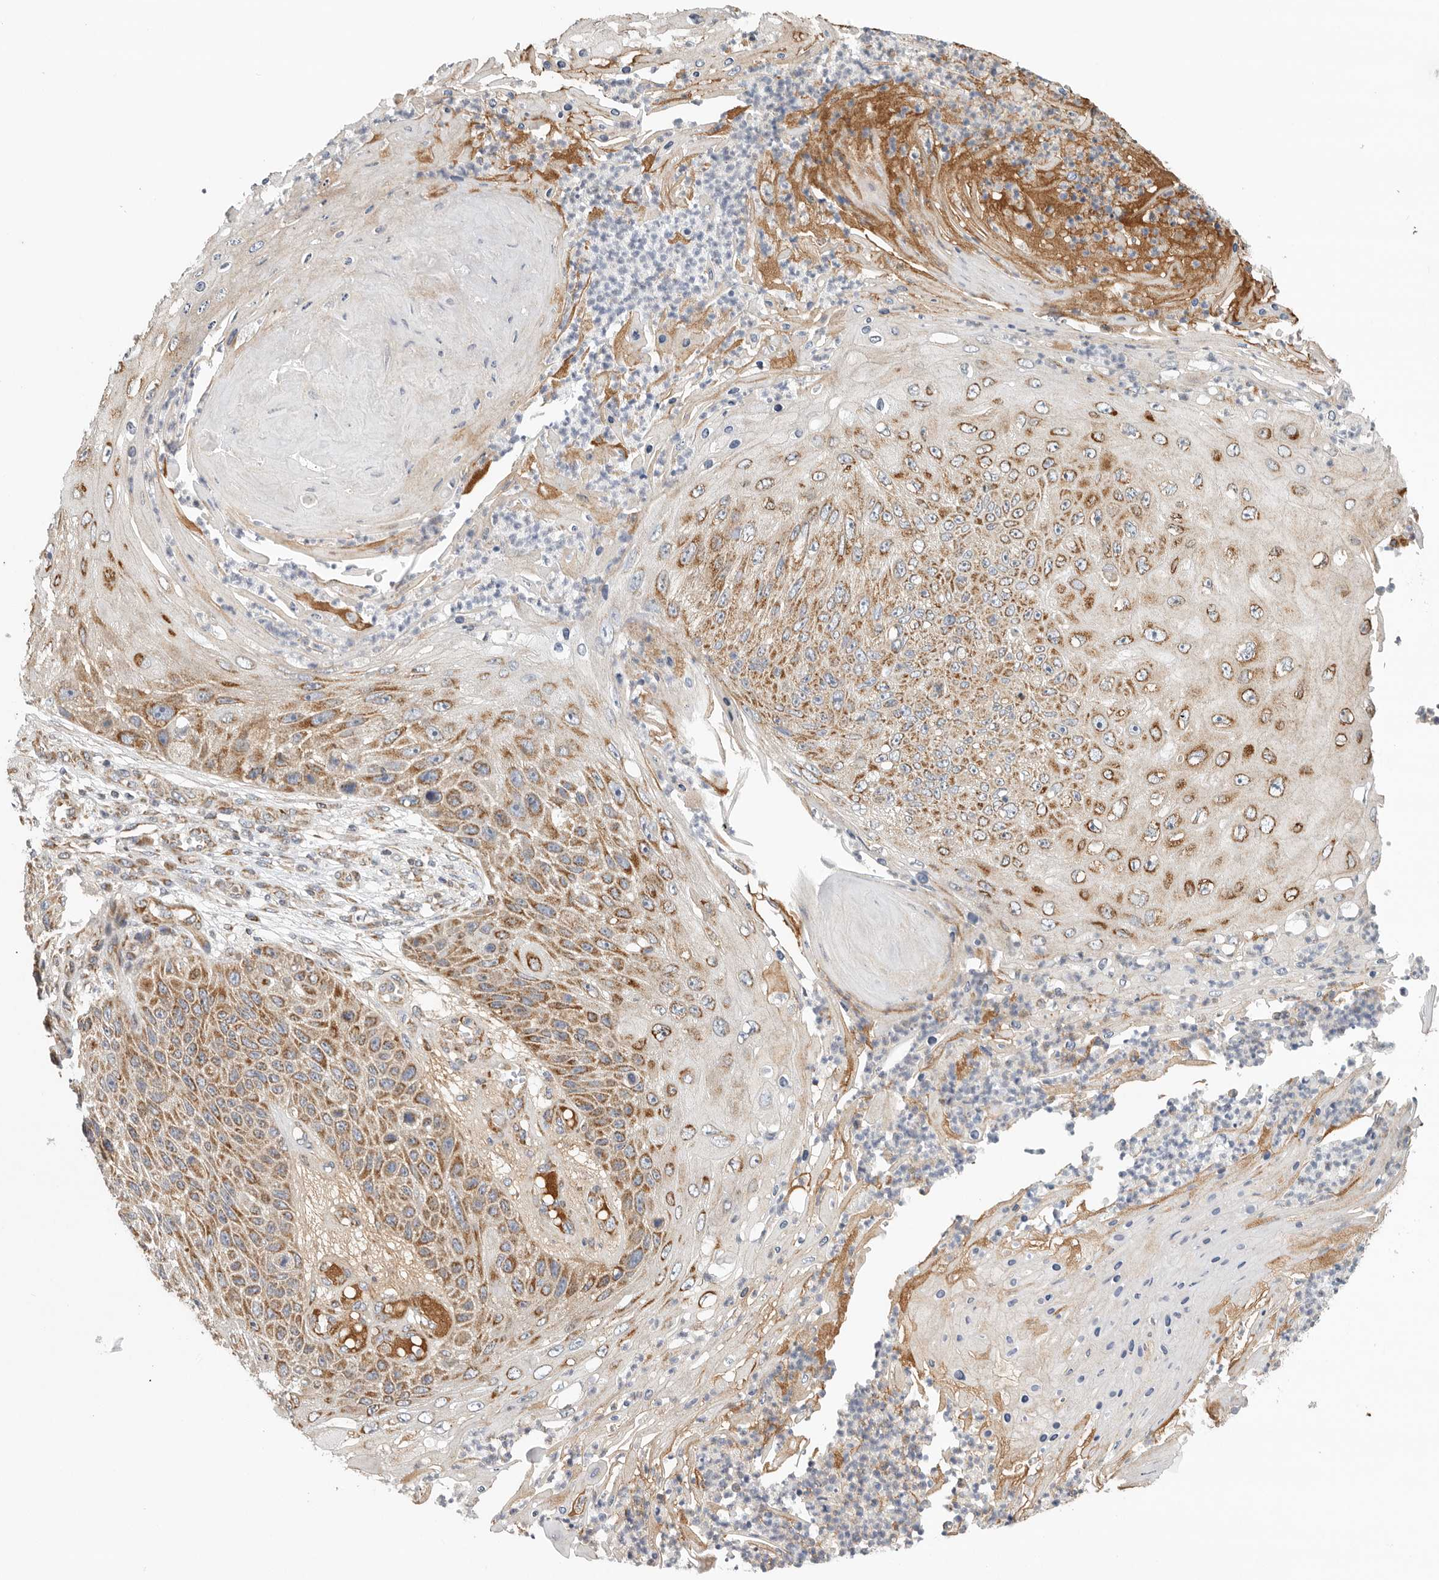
{"staining": {"intensity": "moderate", "quantity": ">75%", "location": "cytoplasmic/membranous"}, "tissue": "skin cancer", "cell_type": "Tumor cells", "image_type": "cancer", "snomed": [{"axis": "morphology", "description": "Squamous cell carcinoma, NOS"}, {"axis": "topography", "description": "Skin"}], "caption": "Human squamous cell carcinoma (skin) stained with a protein marker demonstrates moderate staining in tumor cells.", "gene": "FKBP8", "patient": {"sex": "female", "age": 88}}